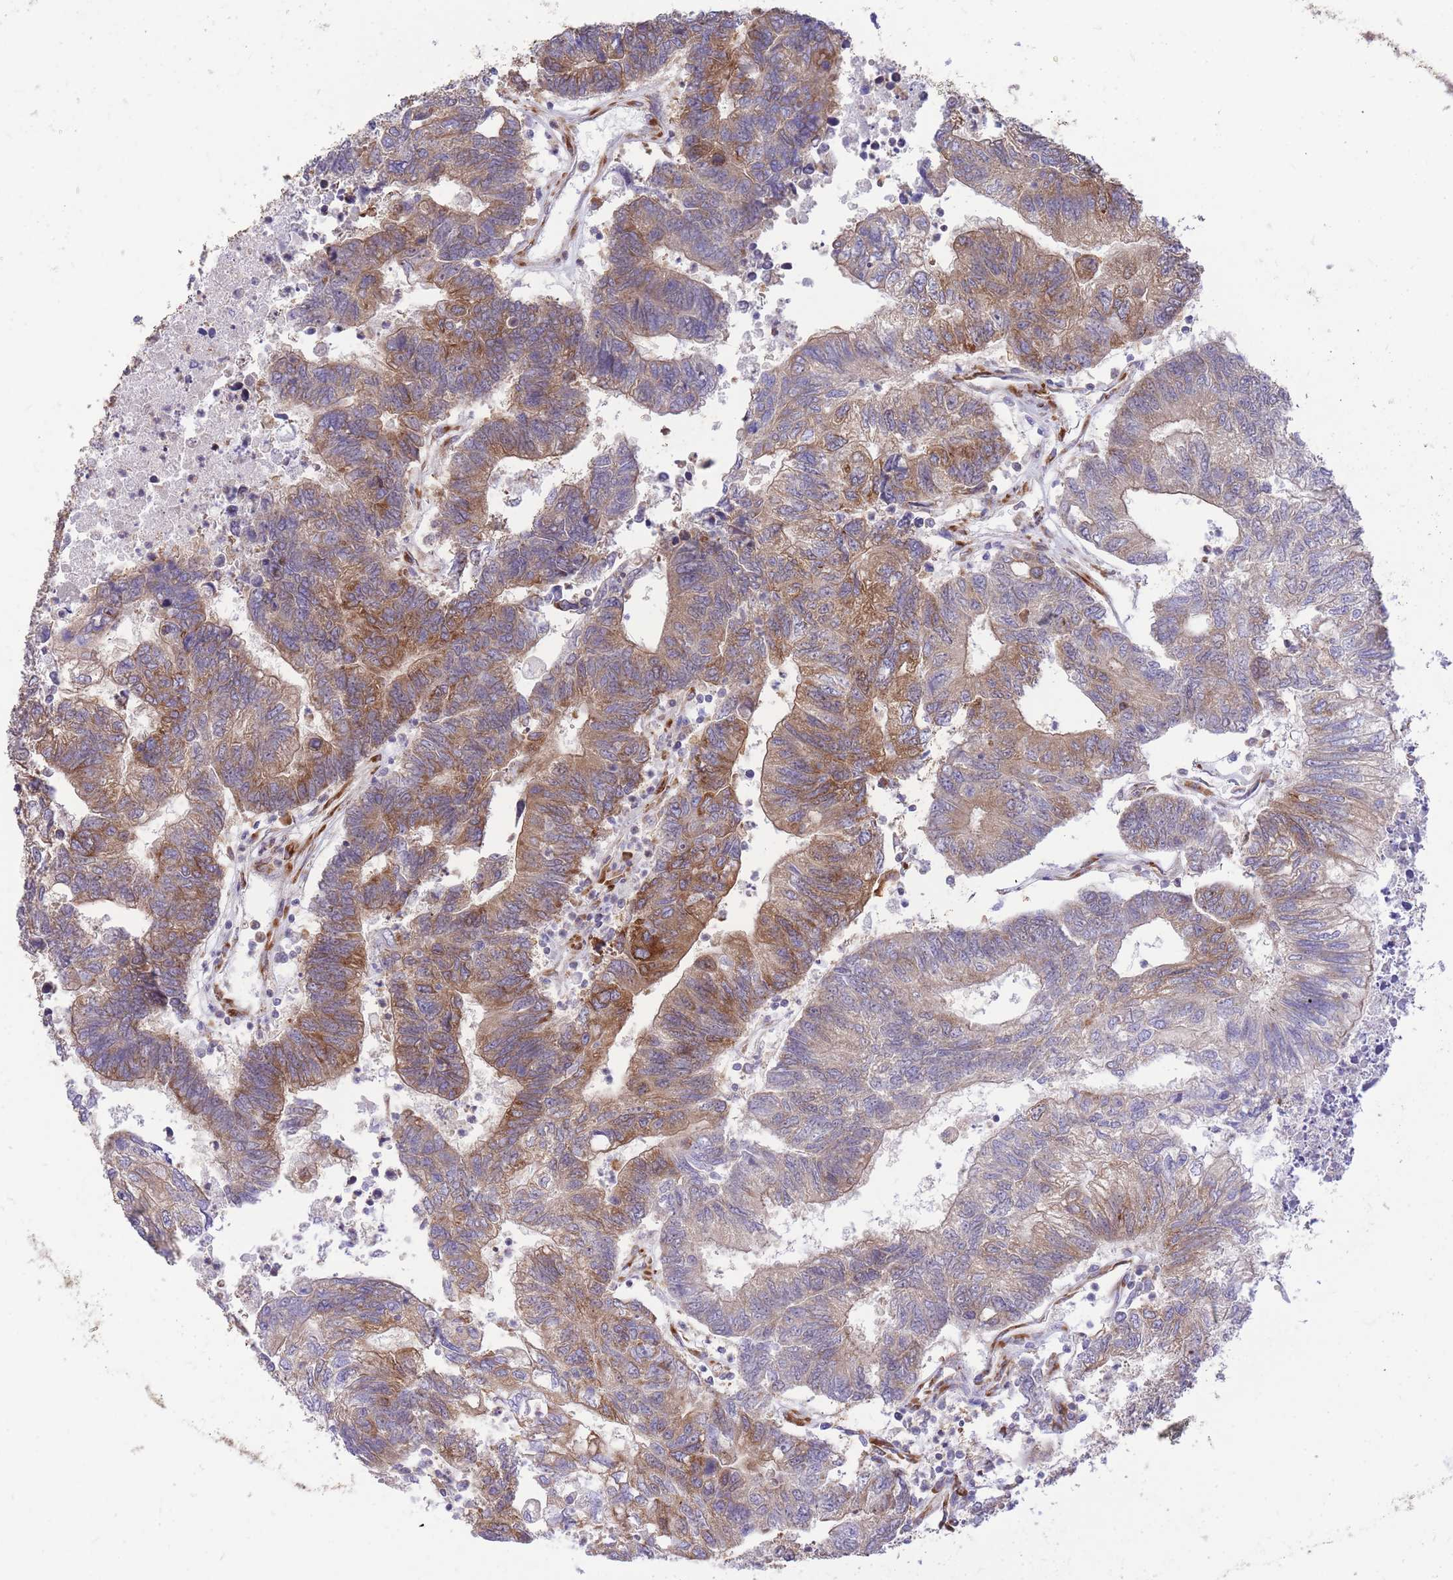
{"staining": {"intensity": "moderate", "quantity": ">75%", "location": "cytoplasmic/membranous"}, "tissue": "colorectal cancer", "cell_type": "Tumor cells", "image_type": "cancer", "snomed": [{"axis": "morphology", "description": "Adenocarcinoma, NOS"}, {"axis": "topography", "description": "Colon"}], "caption": "Colorectal cancer stained for a protein (brown) reveals moderate cytoplasmic/membranous positive expression in about >75% of tumor cells.", "gene": "GBP7", "patient": {"sex": "female", "age": 48}}